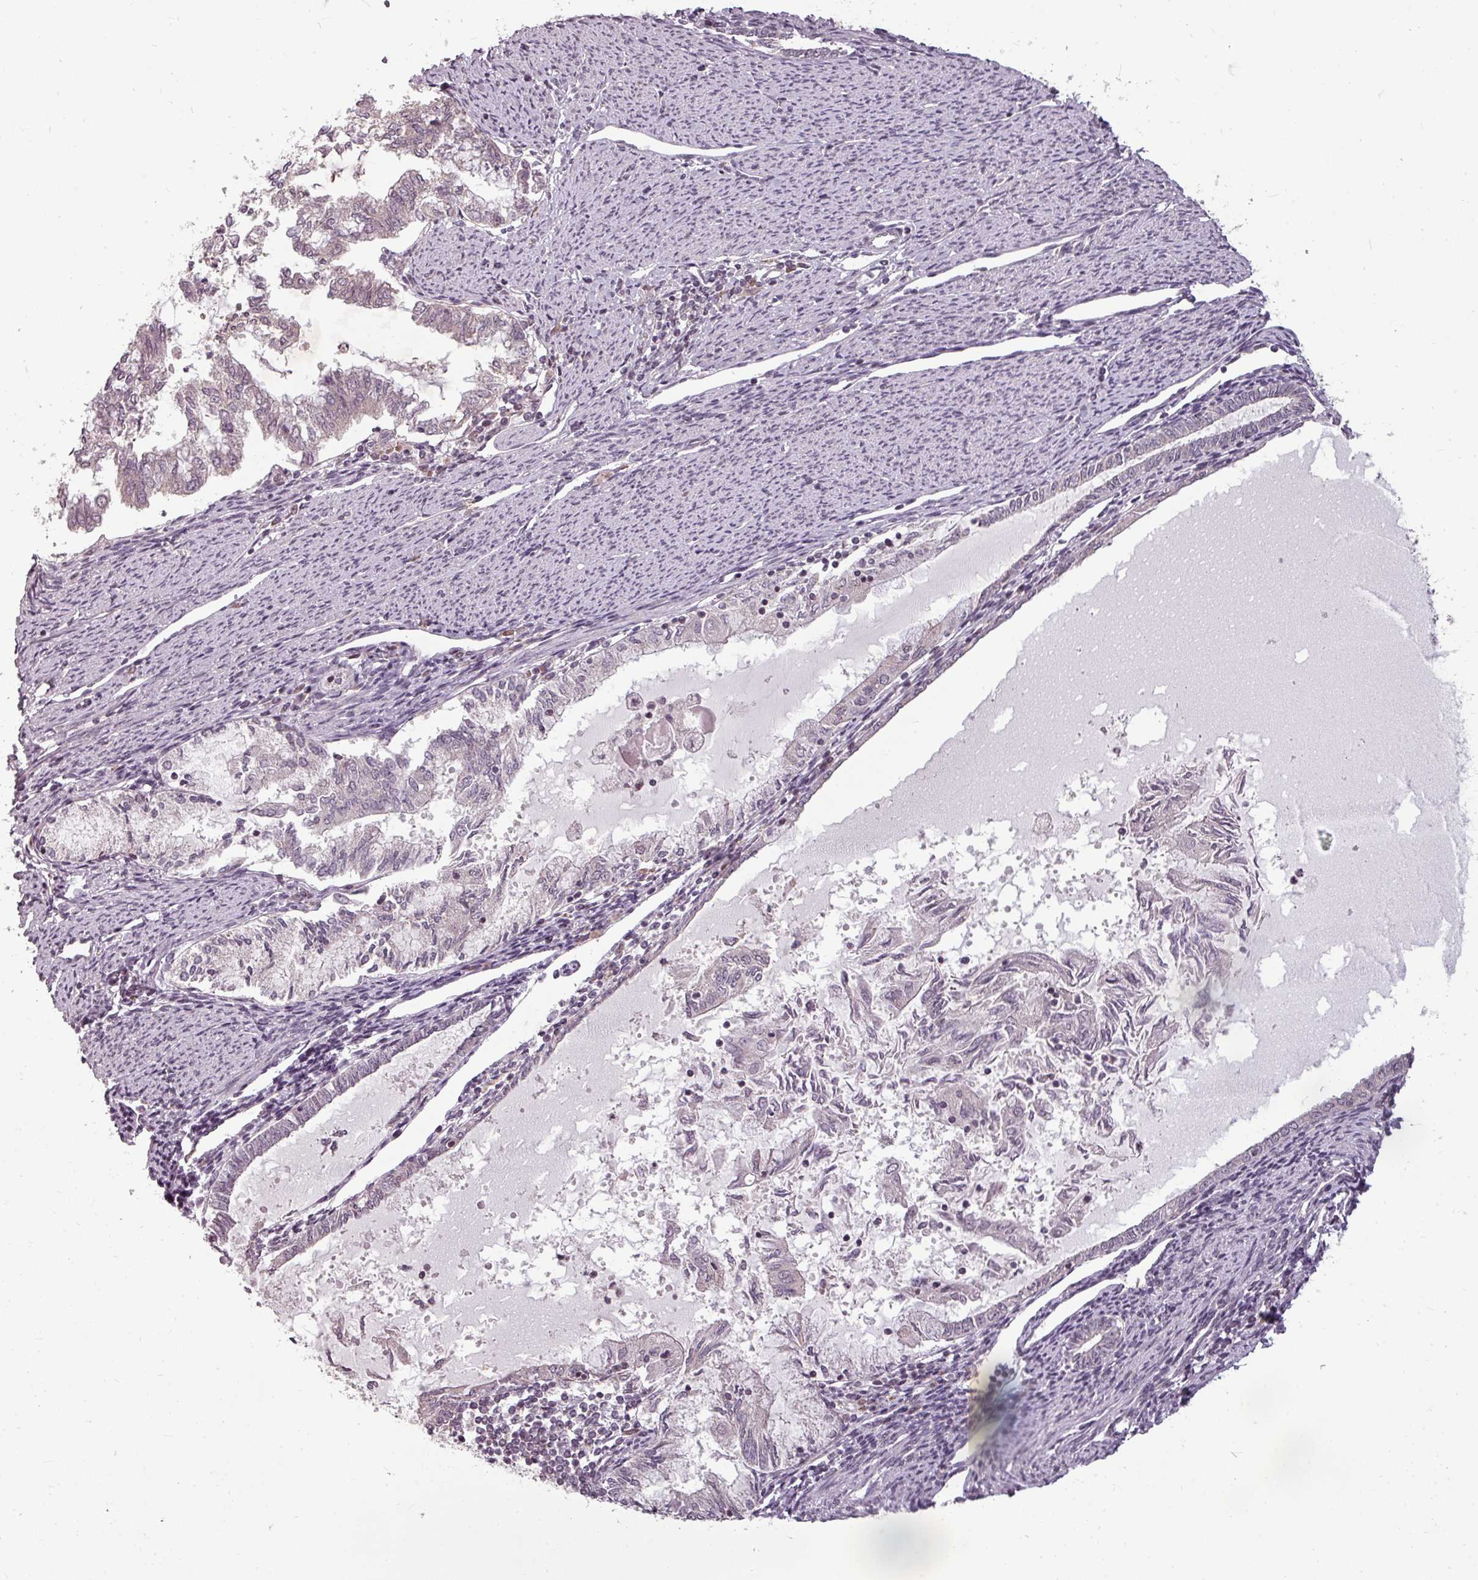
{"staining": {"intensity": "weak", "quantity": "<25%", "location": "cytoplasmic/membranous"}, "tissue": "endometrial cancer", "cell_type": "Tumor cells", "image_type": "cancer", "snomed": [{"axis": "morphology", "description": "Adenocarcinoma, NOS"}, {"axis": "topography", "description": "Endometrium"}], "caption": "This is an immunohistochemistry (IHC) image of endometrial adenocarcinoma. There is no expression in tumor cells.", "gene": "CLIC1", "patient": {"sex": "female", "age": 79}}